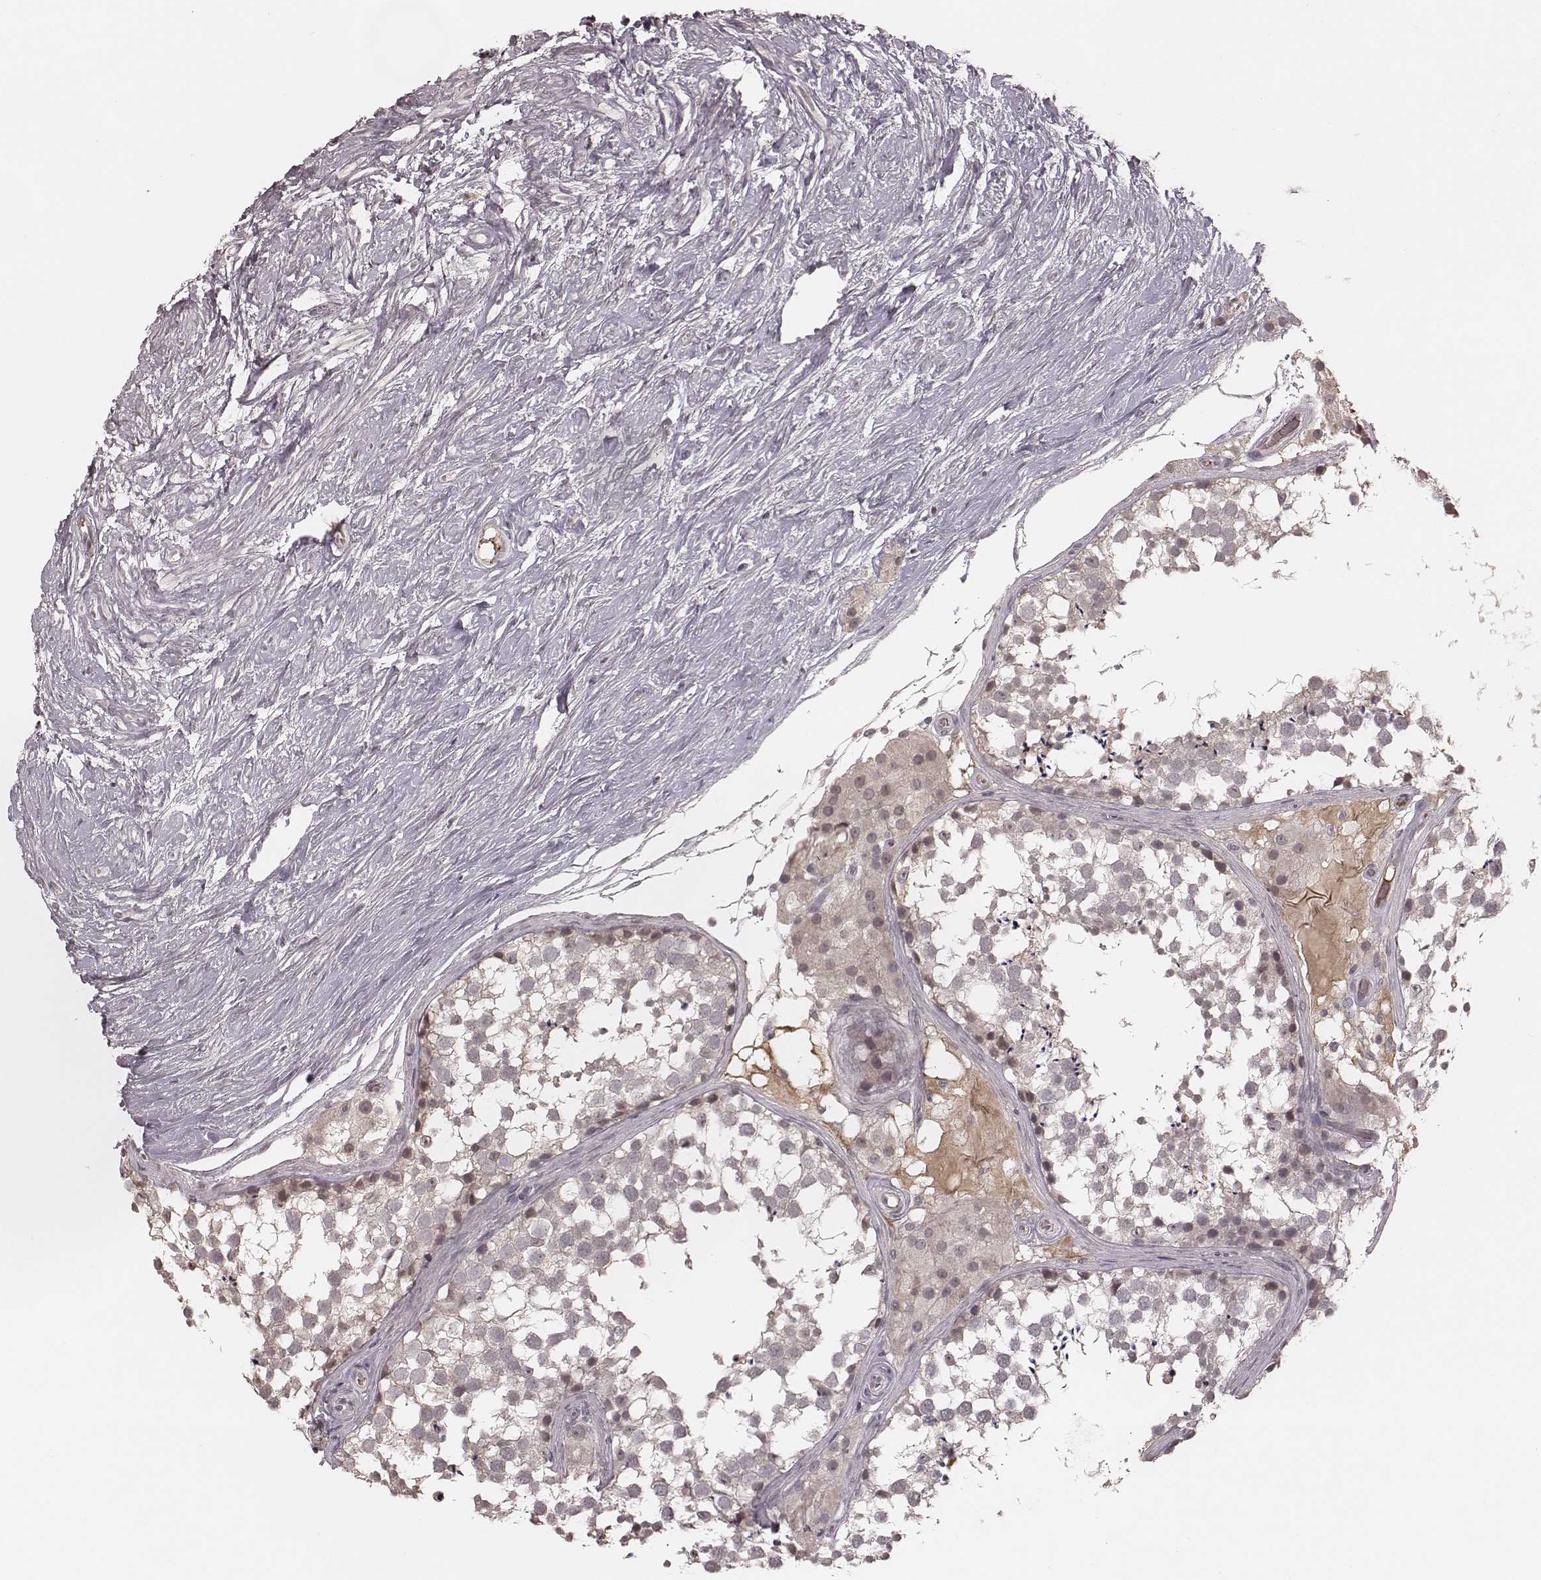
{"staining": {"intensity": "weak", "quantity": "<25%", "location": "cytoplasmic/membranous"}, "tissue": "testis", "cell_type": "Cells in seminiferous ducts", "image_type": "normal", "snomed": [{"axis": "morphology", "description": "Normal tissue, NOS"}, {"axis": "morphology", "description": "Seminoma, NOS"}, {"axis": "topography", "description": "Testis"}], "caption": "Cells in seminiferous ducts show no significant protein expression in benign testis.", "gene": "IL5", "patient": {"sex": "male", "age": 65}}